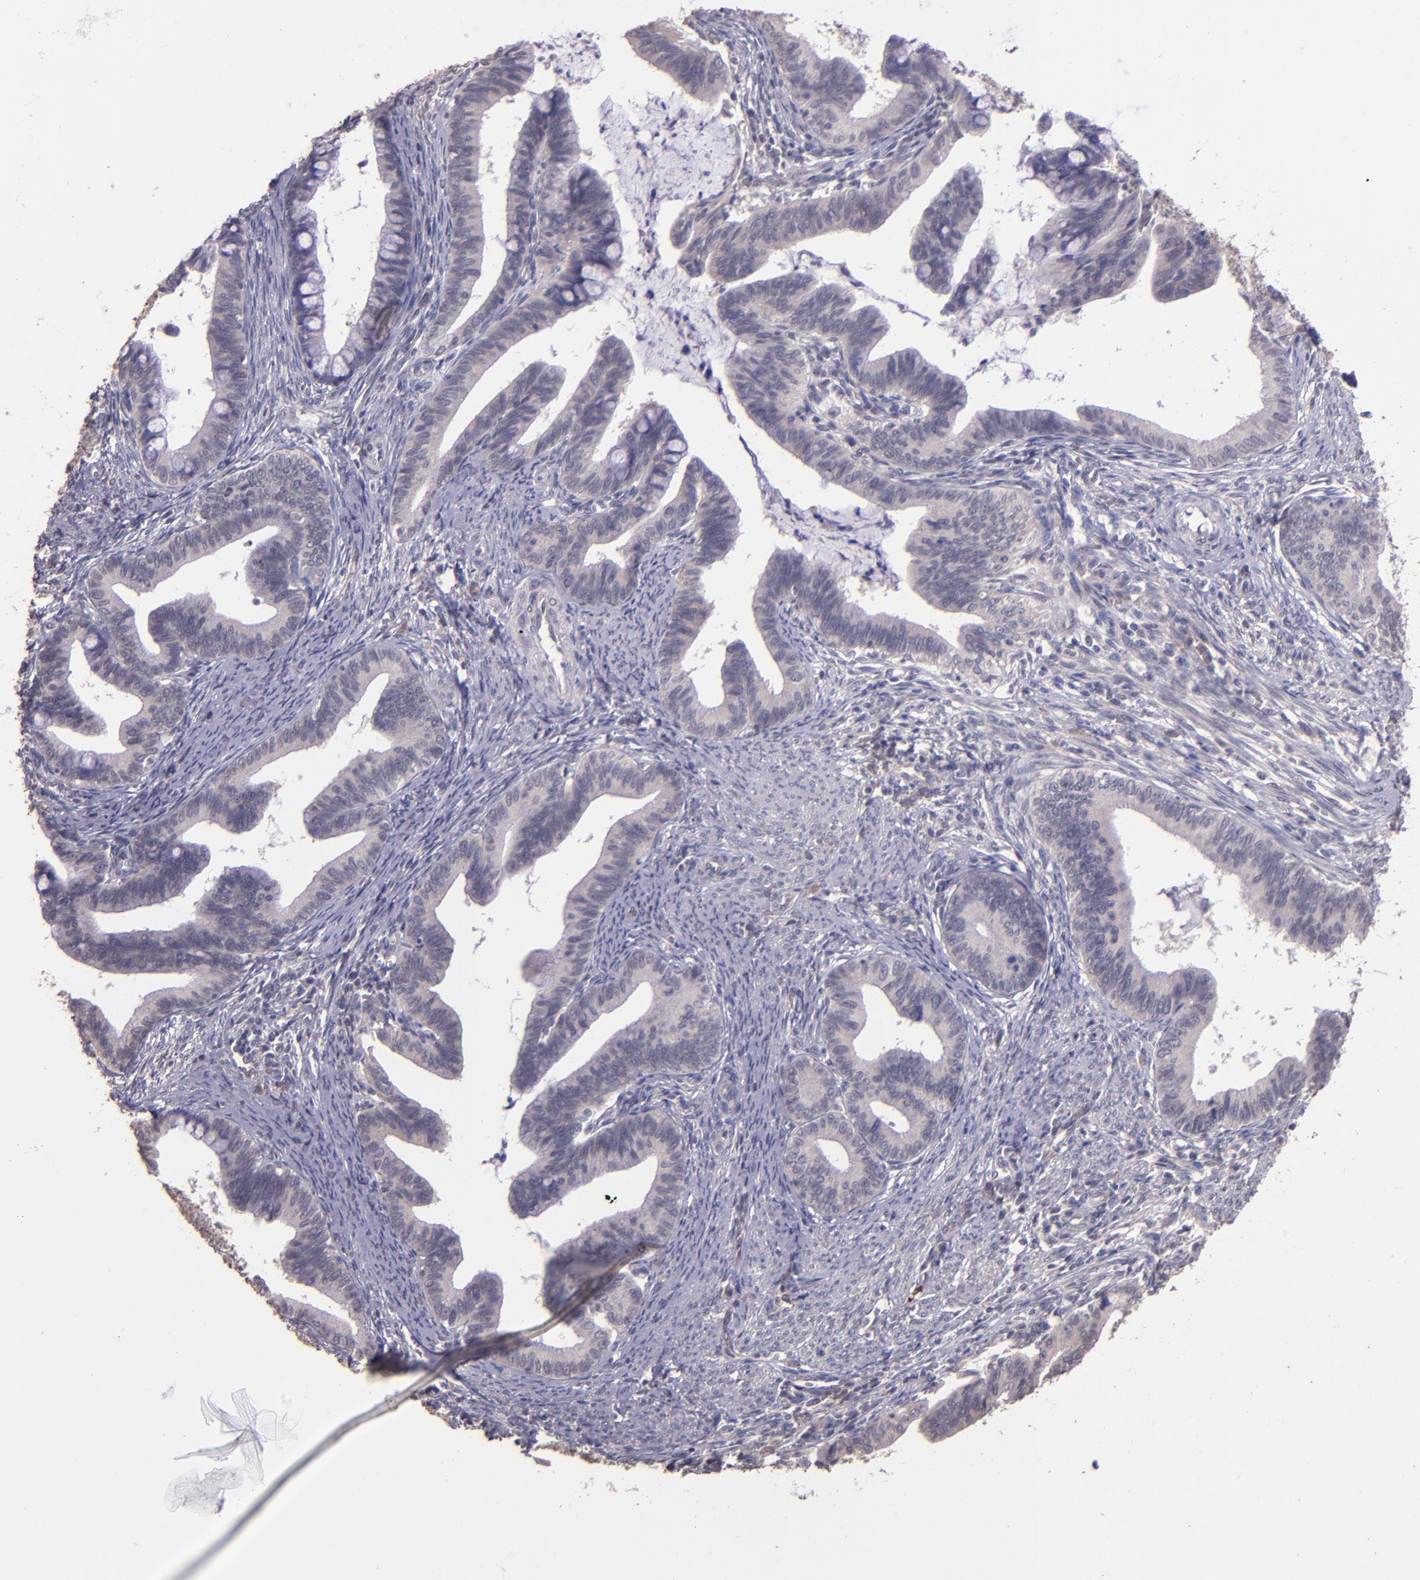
{"staining": {"intensity": "weak", "quantity": ">75%", "location": "cytoplasmic/membranous"}, "tissue": "cervical cancer", "cell_type": "Tumor cells", "image_type": "cancer", "snomed": [{"axis": "morphology", "description": "Adenocarcinoma, NOS"}, {"axis": "topography", "description": "Cervix"}], "caption": "IHC of human adenocarcinoma (cervical) reveals low levels of weak cytoplasmic/membranous positivity in approximately >75% of tumor cells.", "gene": "TAF7L", "patient": {"sex": "female", "age": 36}}